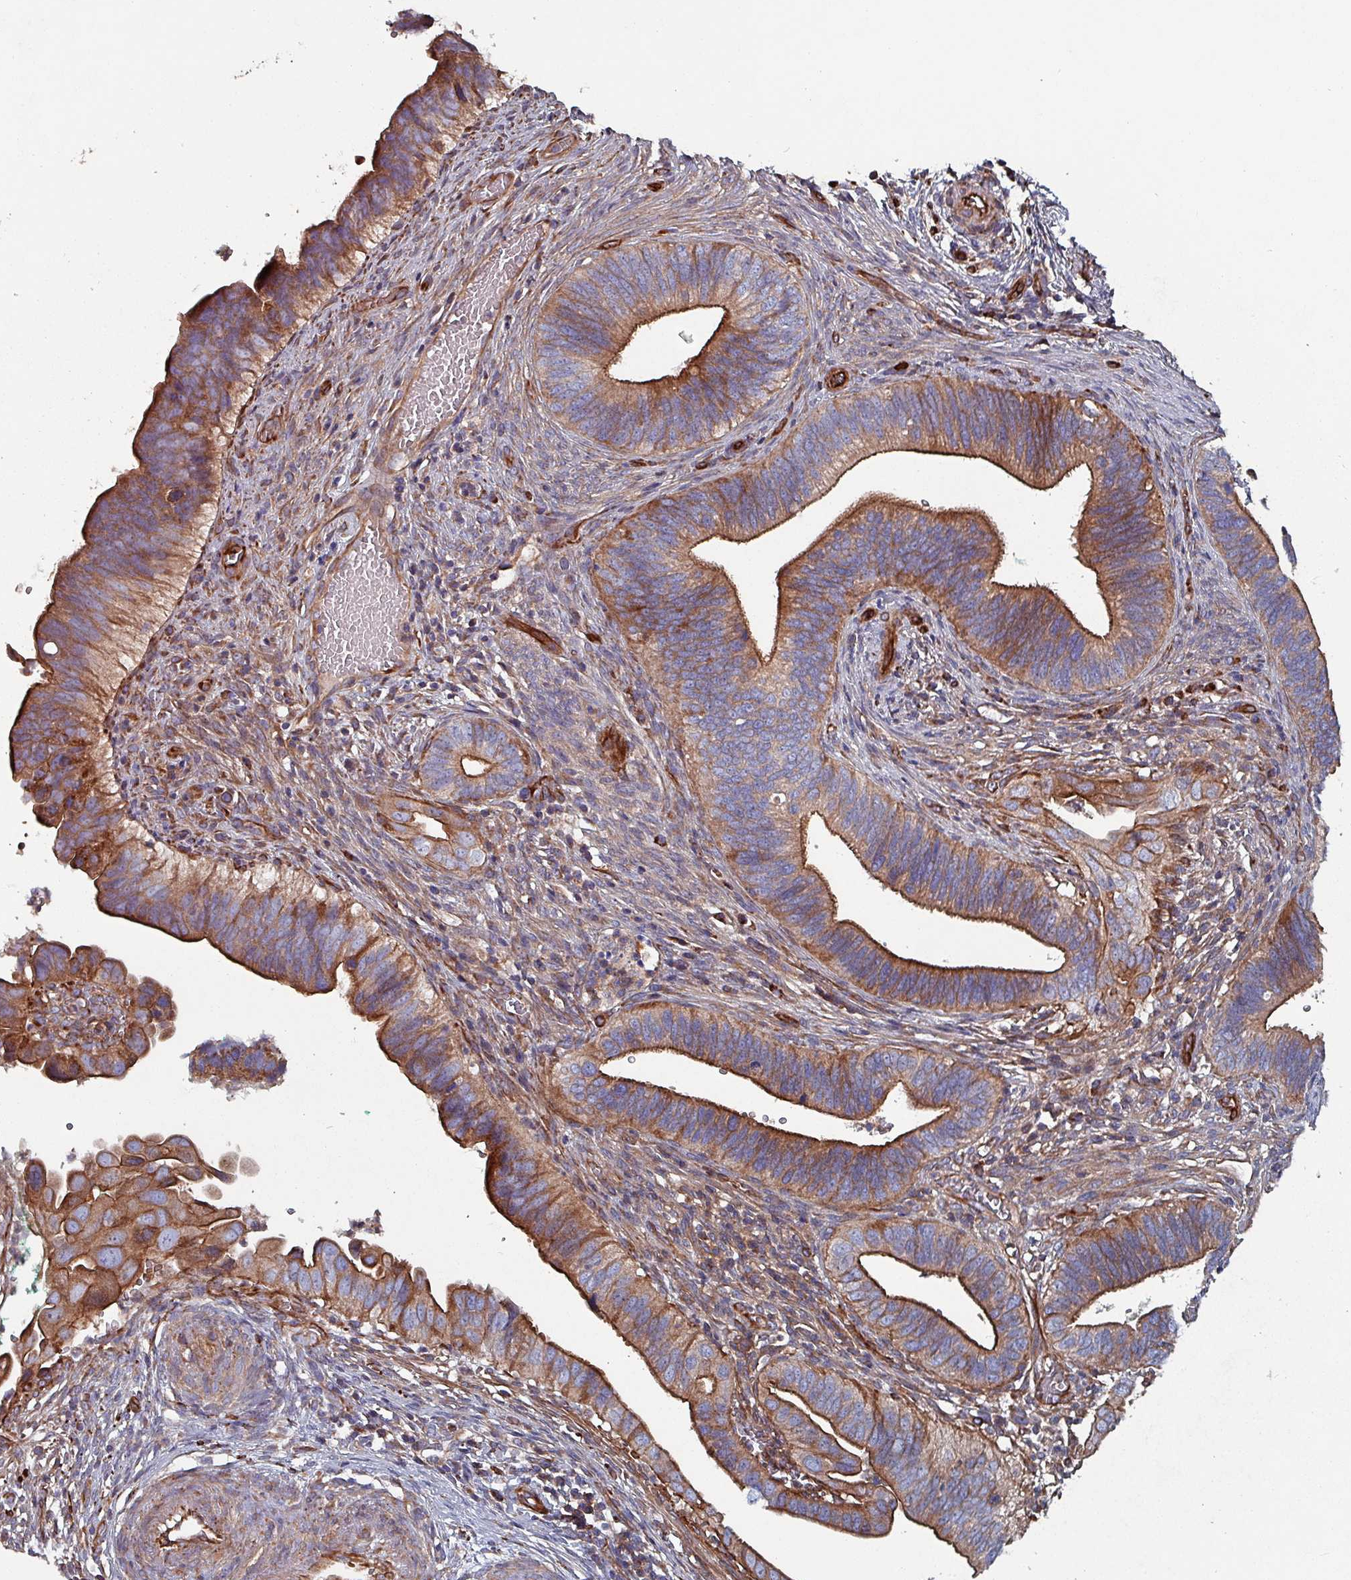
{"staining": {"intensity": "moderate", "quantity": "25%-75%", "location": "cytoplasmic/membranous"}, "tissue": "cervical cancer", "cell_type": "Tumor cells", "image_type": "cancer", "snomed": [{"axis": "morphology", "description": "Adenocarcinoma, NOS"}, {"axis": "topography", "description": "Cervix"}], "caption": "Tumor cells display moderate cytoplasmic/membranous positivity in approximately 25%-75% of cells in cervical cancer (adenocarcinoma).", "gene": "ANO10", "patient": {"sex": "female", "age": 42}}